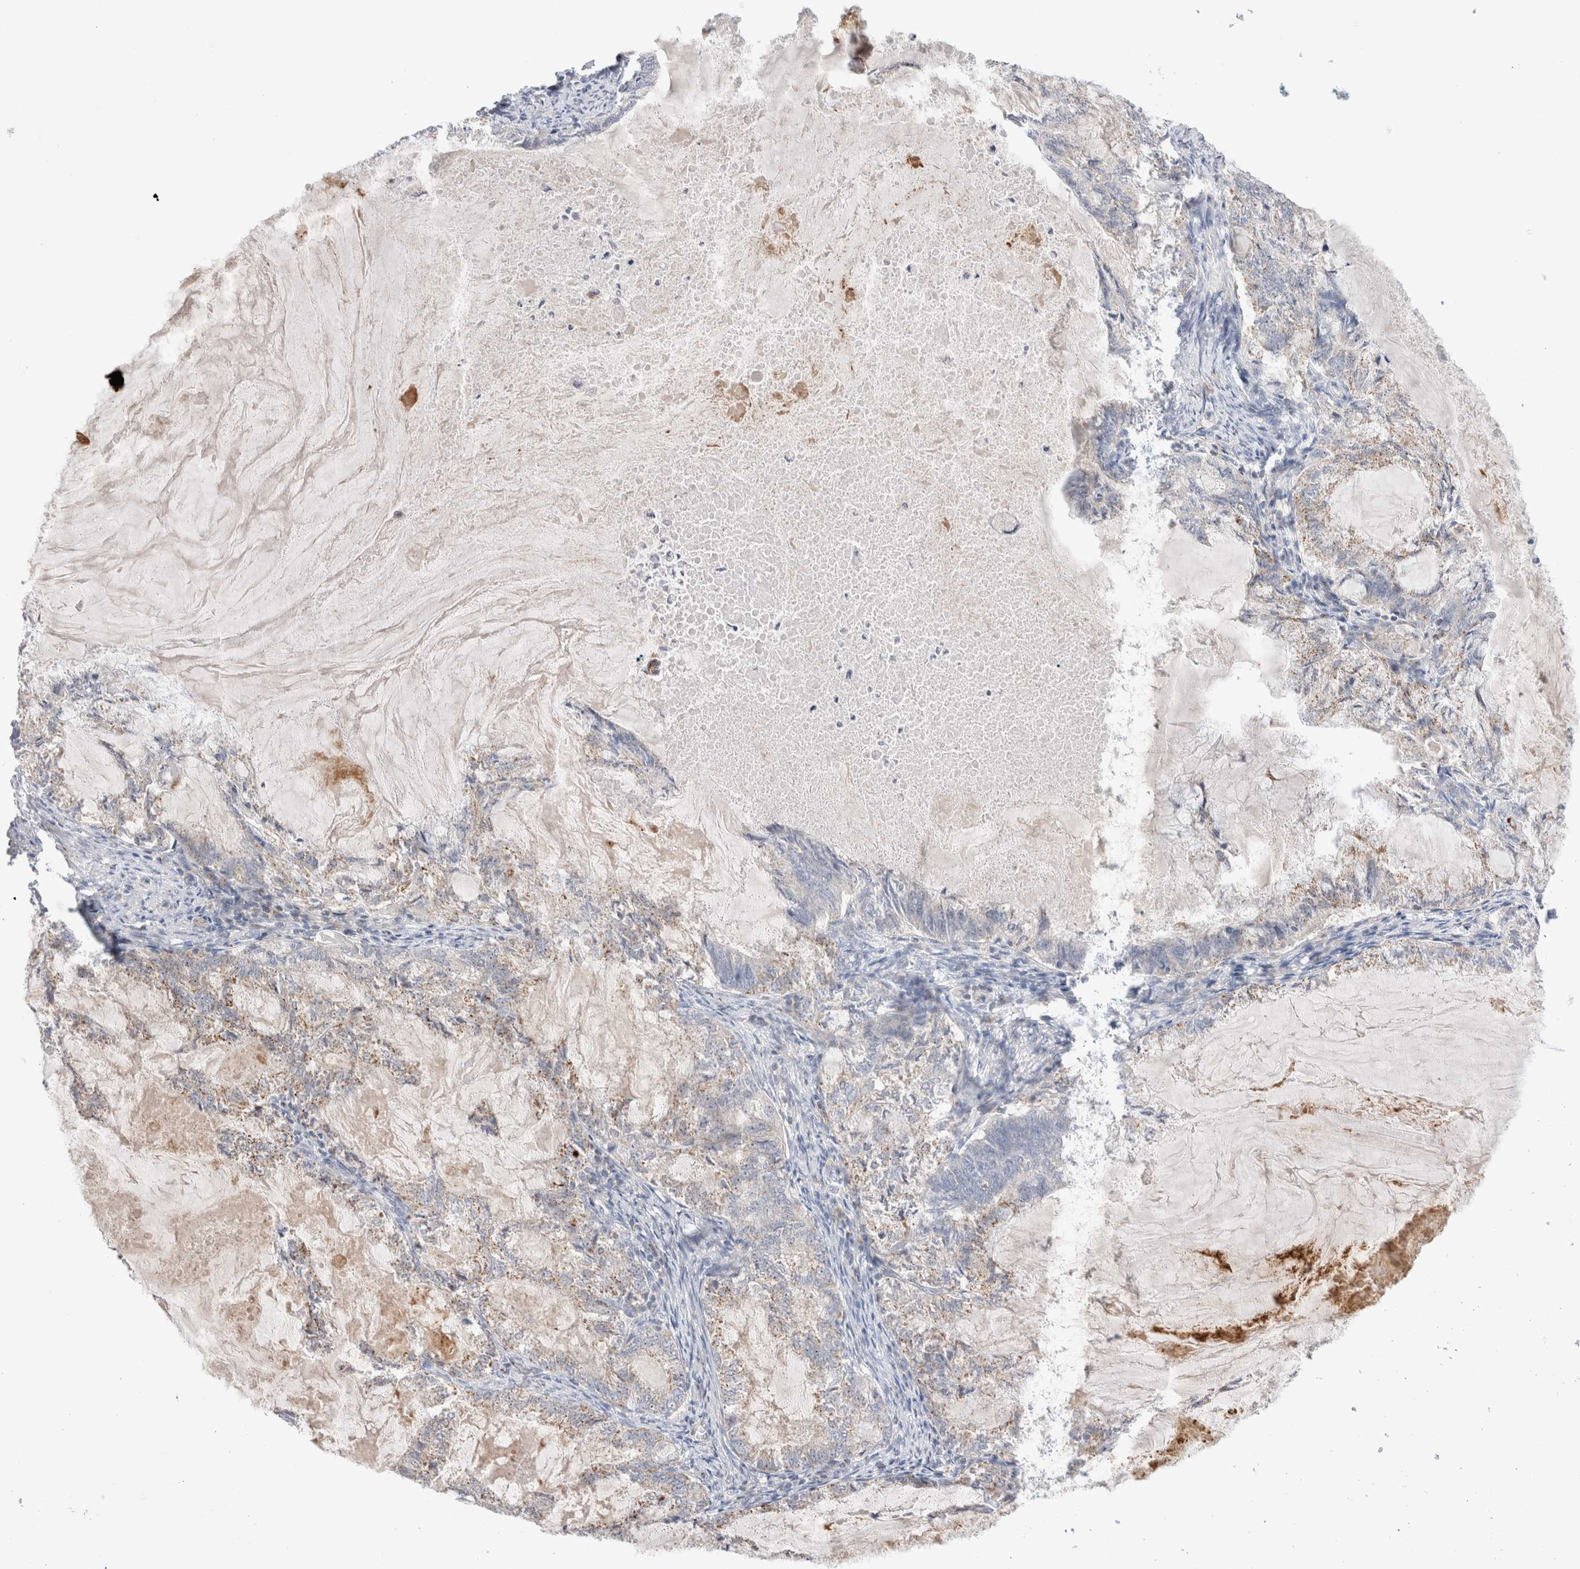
{"staining": {"intensity": "weak", "quantity": "25%-75%", "location": "cytoplasmic/membranous"}, "tissue": "endometrial cancer", "cell_type": "Tumor cells", "image_type": "cancer", "snomed": [{"axis": "morphology", "description": "Adenocarcinoma, NOS"}, {"axis": "topography", "description": "Endometrium"}], "caption": "The image demonstrates immunohistochemical staining of endometrial cancer. There is weak cytoplasmic/membranous expression is identified in about 25%-75% of tumor cells. The staining is performed using DAB brown chromogen to label protein expression. The nuclei are counter-stained blue using hematoxylin.", "gene": "CHADL", "patient": {"sex": "female", "age": 86}}